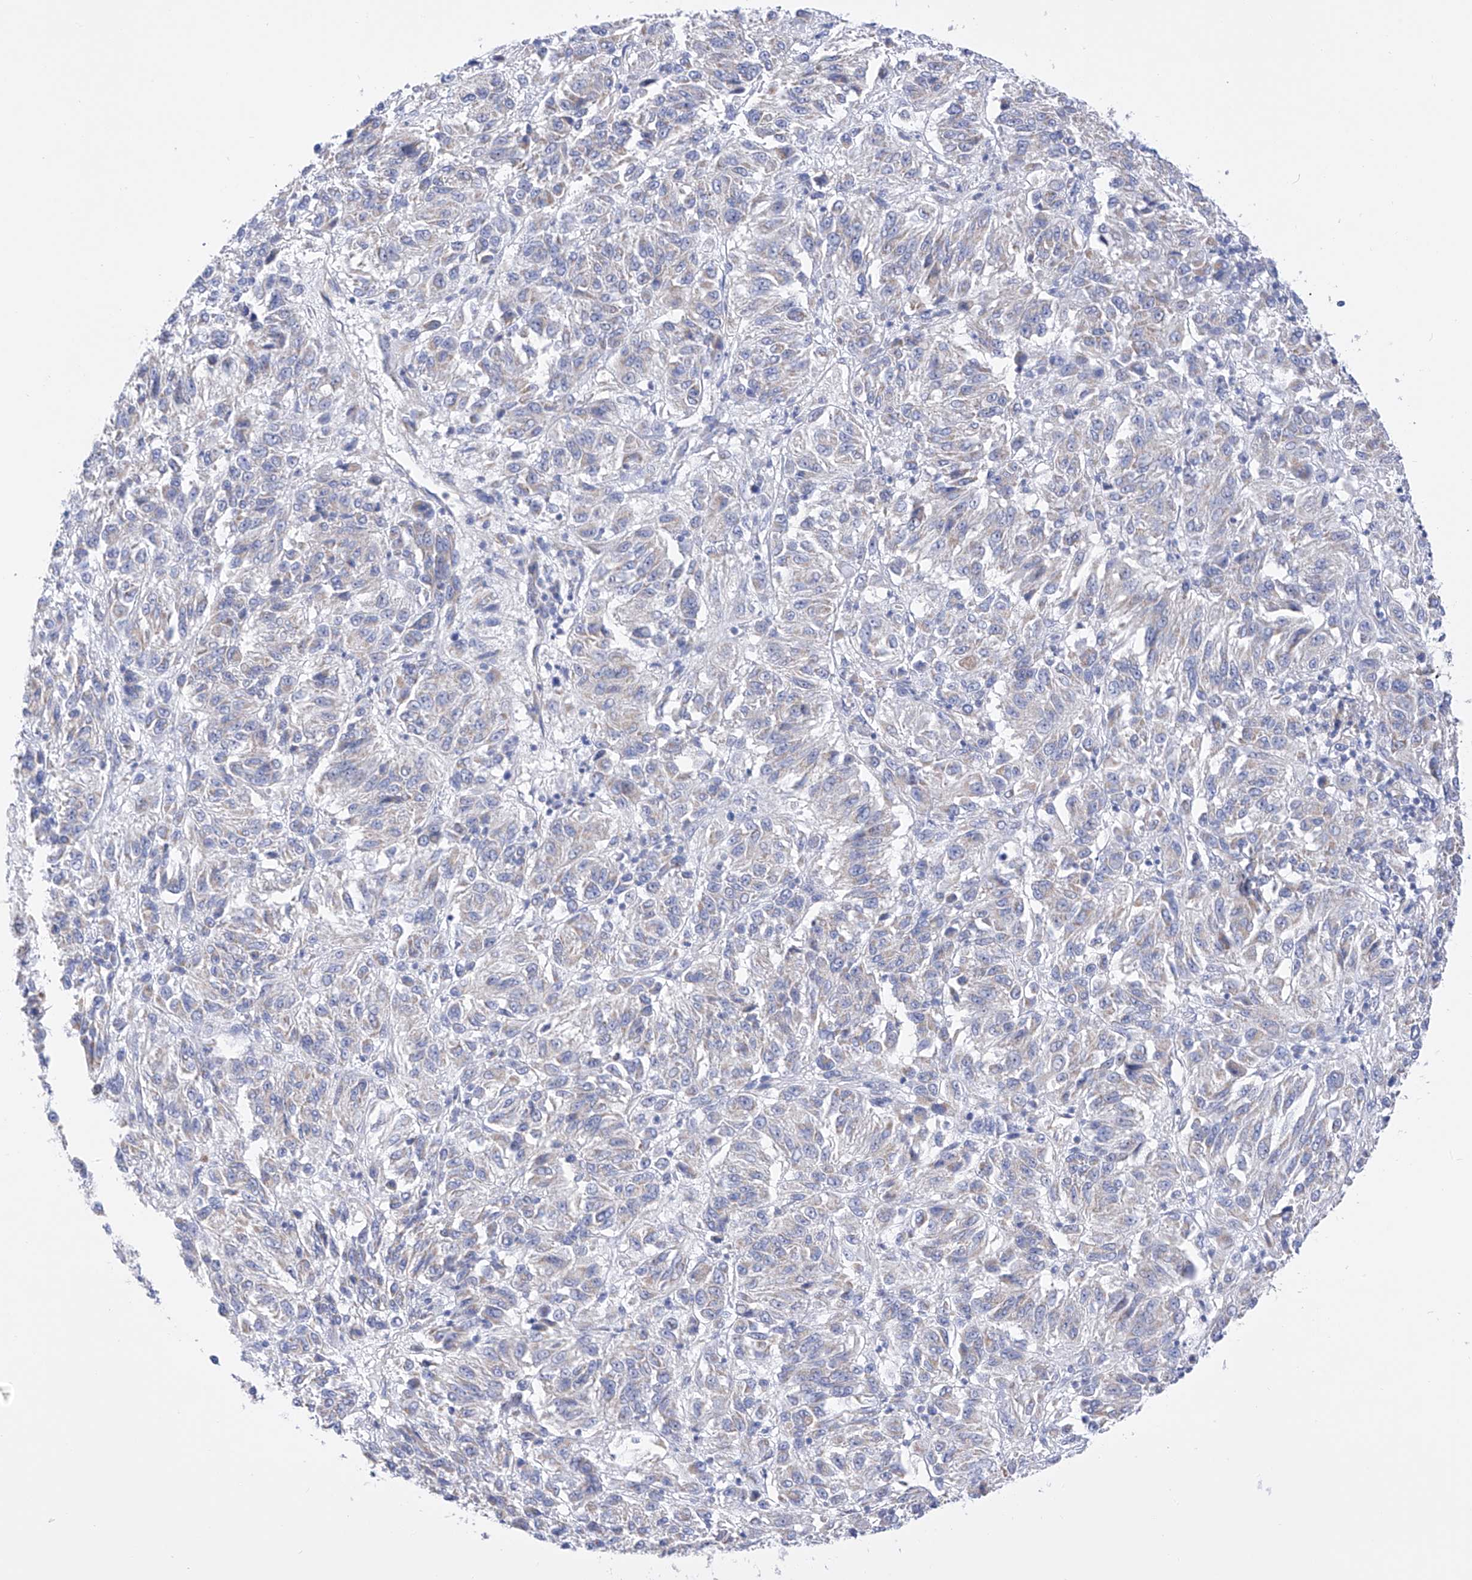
{"staining": {"intensity": "negative", "quantity": "none", "location": "none"}, "tissue": "melanoma", "cell_type": "Tumor cells", "image_type": "cancer", "snomed": [{"axis": "morphology", "description": "Malignant melanoma, Metastatic site"}, {"axis": "topography", "description": "Lung"}], "caption": "A high-resolution histopathology image shows IHC staining of melanoma, which reveals no significant expression in tumor cells.", "gene": "FLG", "patient": {"sex": "male", "age": 64}}